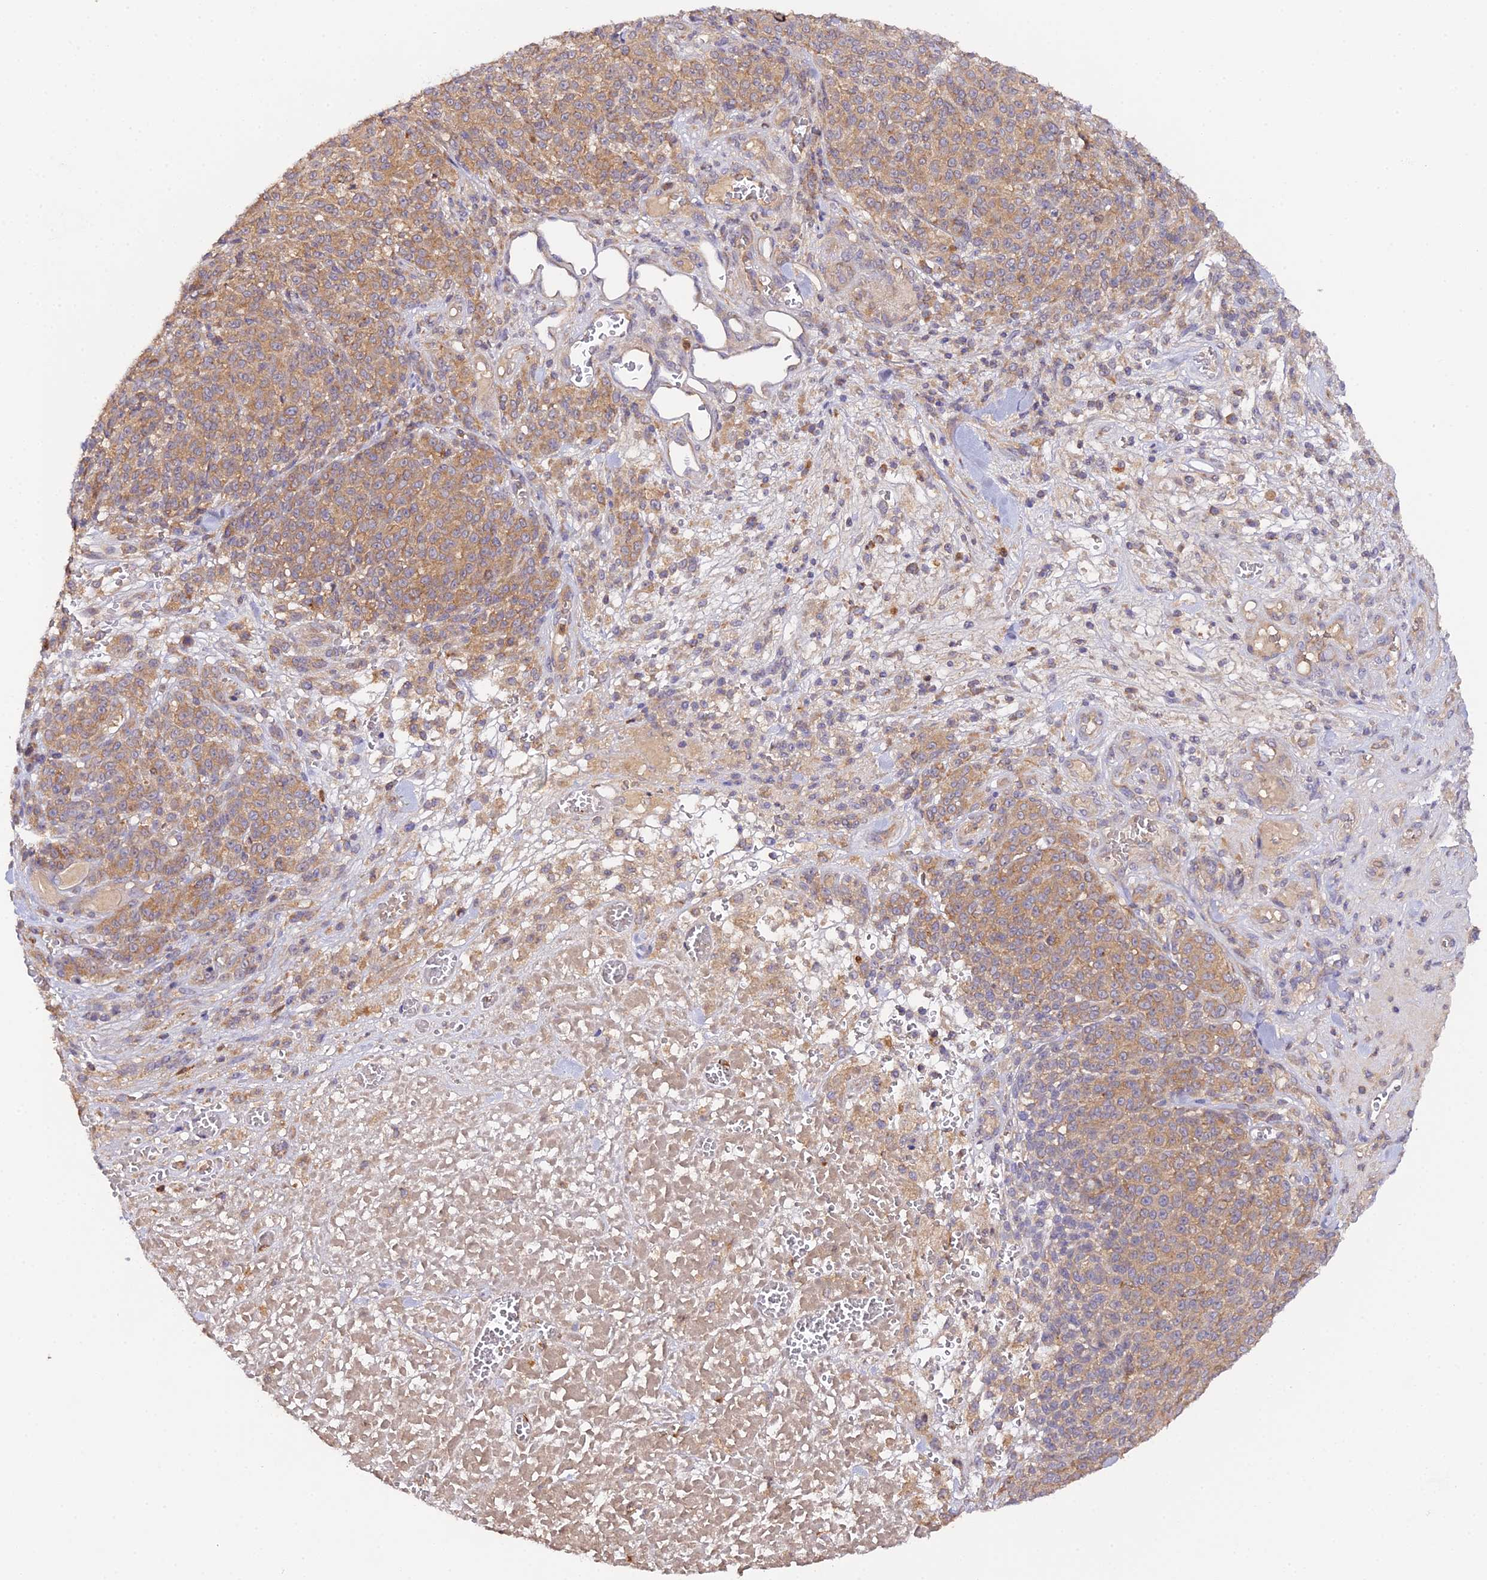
{"staining": {"intensity": "moderate", "quantity": ">75%", "location": "cytoplasmic/membranous"}, "tissue": "melanoma", "cell_type": "Tumor cells", "image_type": "cancer", "snomed": [{"axis": "morphology", "description": "Normal tissue, NOS"}, {"axis": "morphology", "description": "Malignant melanoma, NOS"}, {"axis": "topography", "description": "Skin"}], "caption": "About >75% of tumor cells in melanoma demonstrate moderate cytoplasmic/membranous protein expression as visualized by brown immunohistochemical staining.", "gene": "TRIM26", "patient": {"sex": "female", "age": 34}}